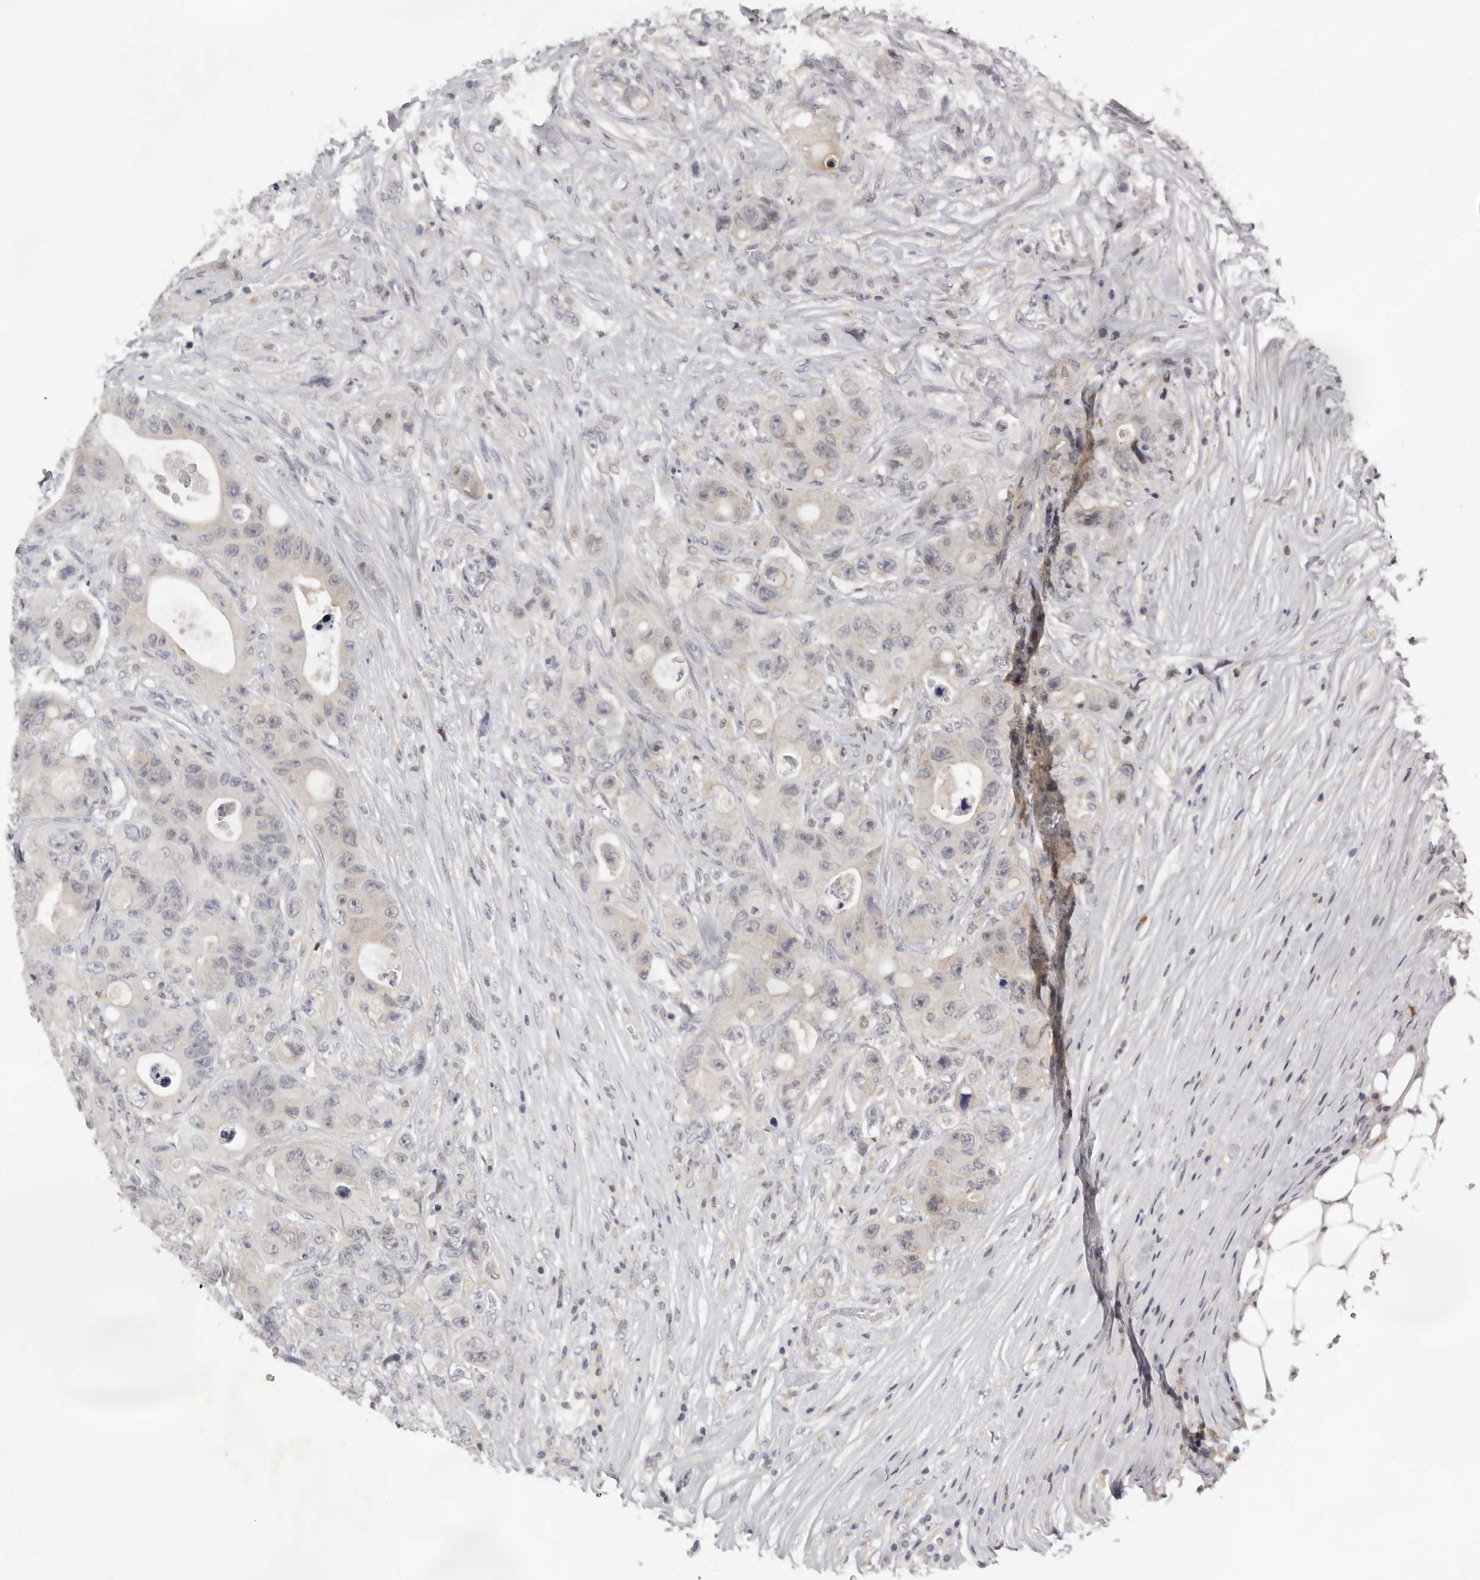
{"staining": {"intensity": "negative", "quantity": "none", "location": "none"}, "tissue": "colorectal cancer", "cell_type": "Tumor cells", "image_type": "cancer", "snomed": [{"axis": "morphology", "description": "Adenocarcinoma, NOS"}, {"axis": "topography", "description": "Colon"}], "caption": "A histopathology image of colorectal cancer (adenocarcinoma) stained for a protein exhibits no brown staining in tumor cells.", "gene": "KIF2B", "patient": {"sex": "female", "age": 46}}